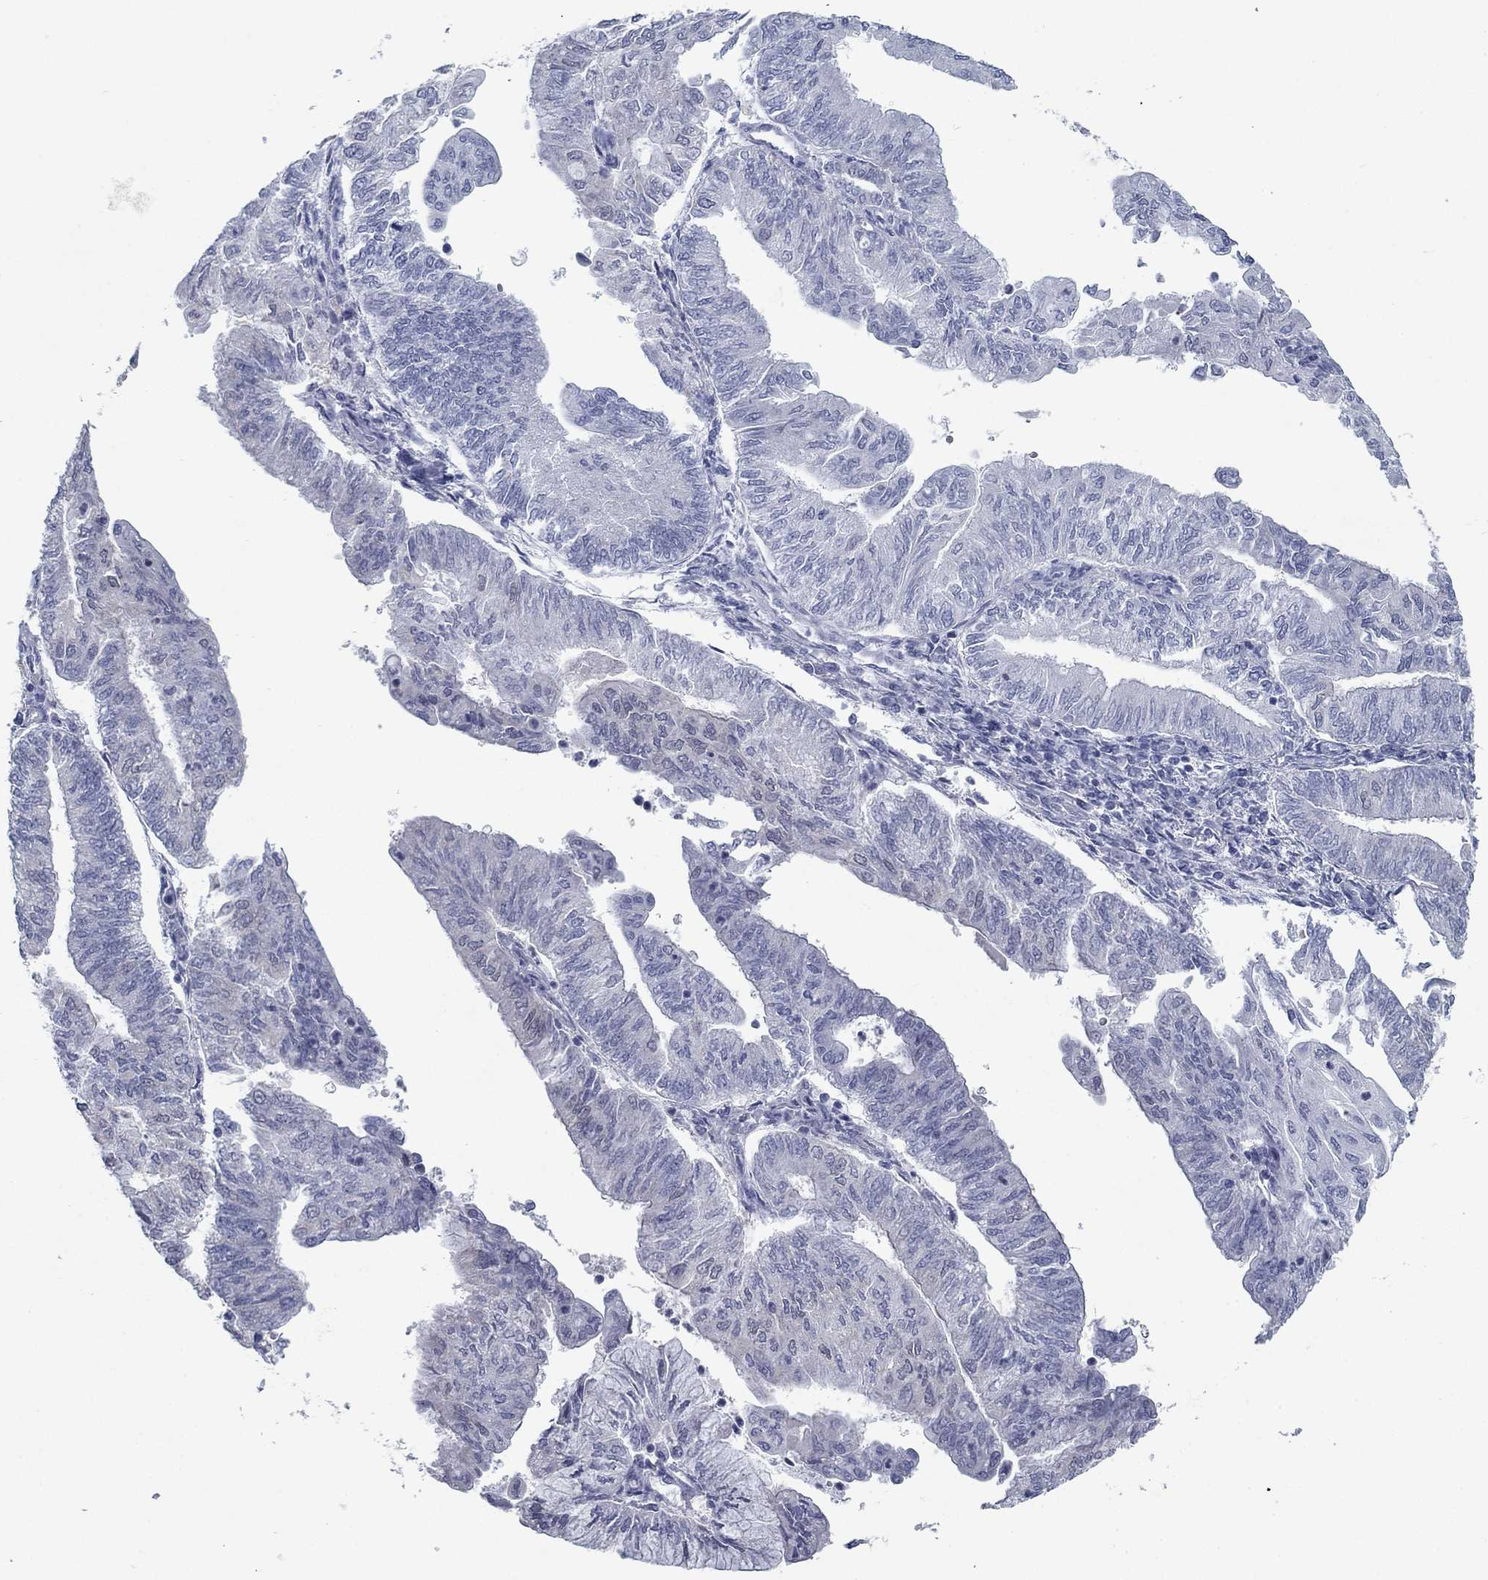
{"staining": {"intensity": "negative", "quantity": "none", "location": "none"}, "tissue": "endometrial cancer", "cell_type": "Tumor cells", "image_type": "cancer", "snomed": [{"axis": "morphology", "description": "Adenocarcinoma, NOS"}, {"axis": "topography", "description": "Endometrium"}], "caption": "The immunohistochemistry (IHC) micrograph has no significant positivity in tumor cells of endometrial cancer (adenocarcinoma) tissue.", "gene": "DNAL1", "patient": {"sex": "female", "age": 59}}